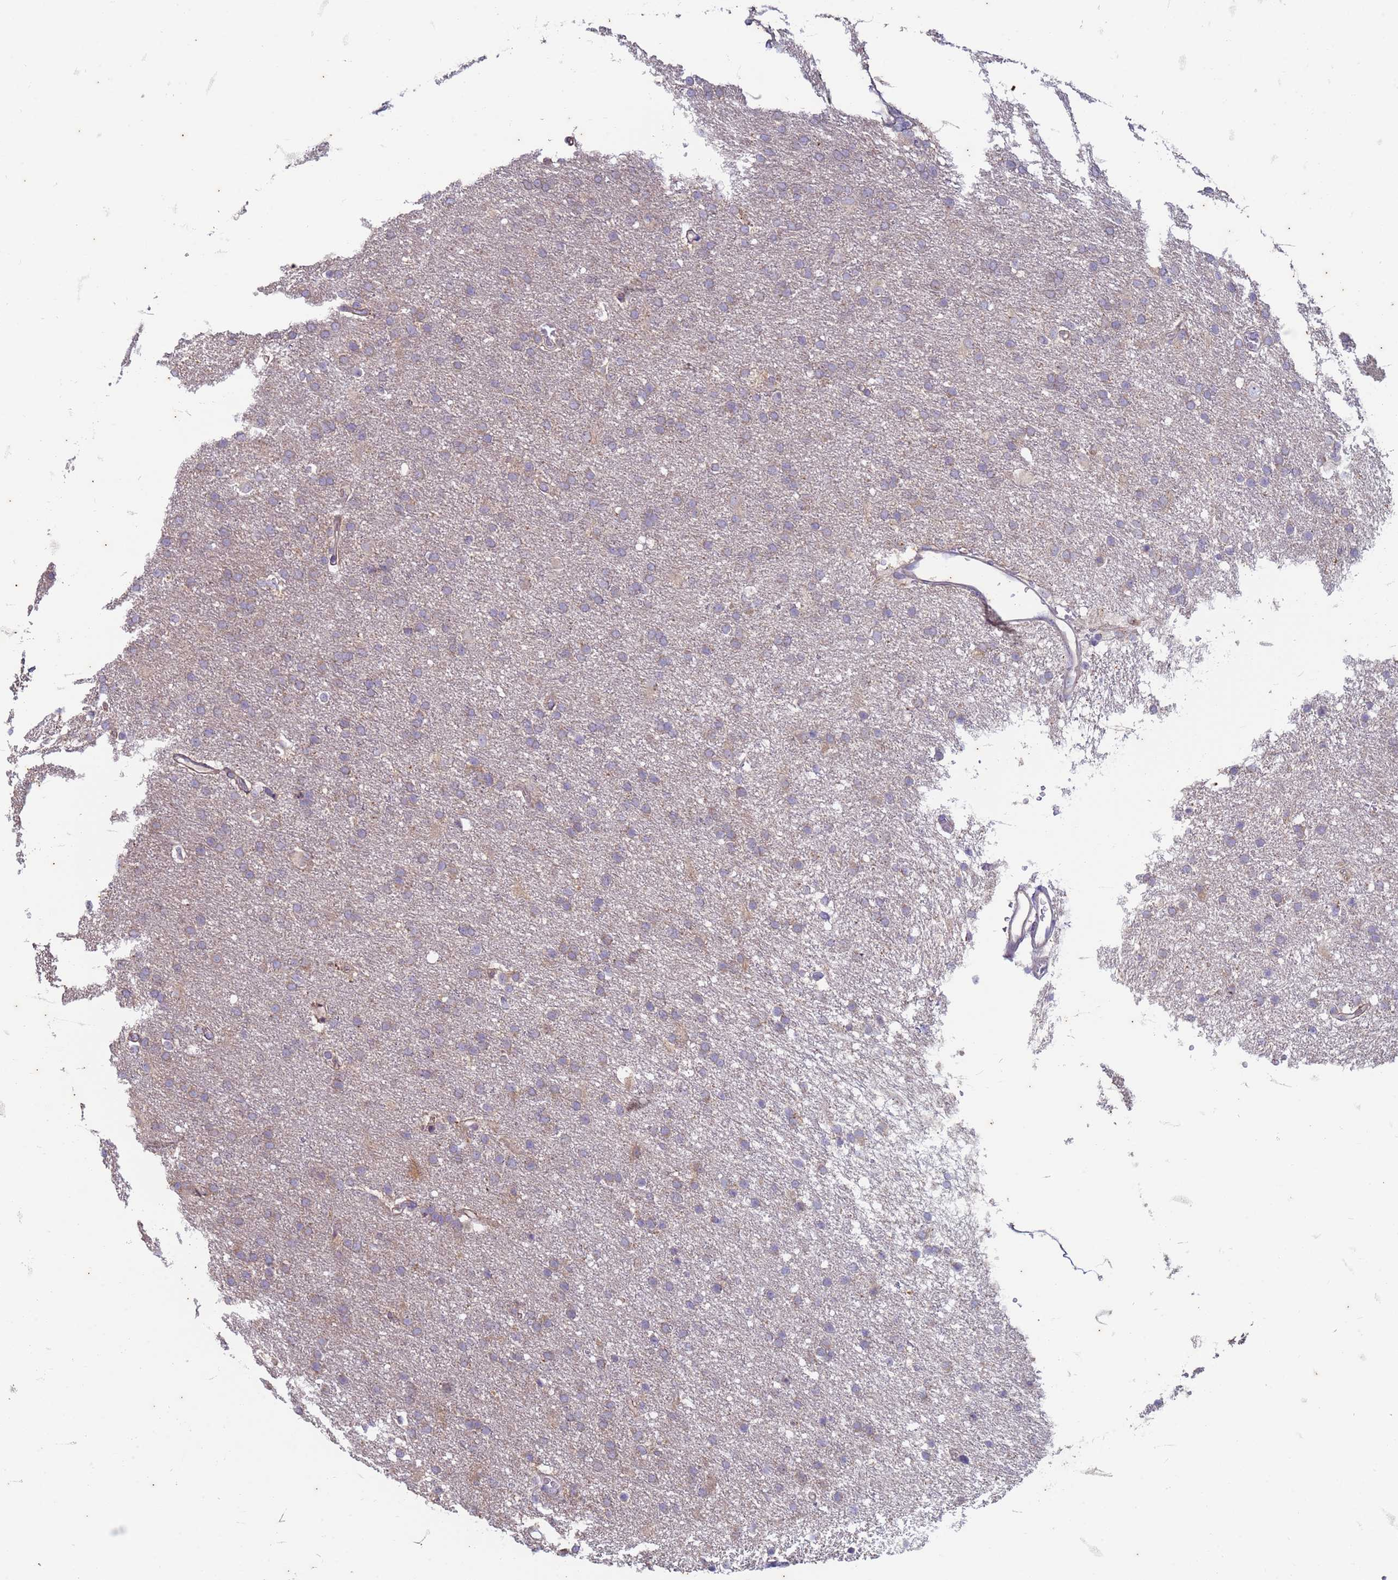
{"staining": {"intensity": "weak", "quantity": "<25%", "location": "cytoplasmic/membranous"}, "tissue": "glioma", "cell_type": "Tumor cells", "image_type": "cancer", "snomed": [{"axis": "morphology", "description": "Glioma, malignant, High grade"}, {"axis": "topography", "description": "Brain"}], "caption": "There is no significant expression in tumor cells of glioma. (IHC, brightfield microscopy, high magnification).", "gene": "SUCO", "patient": {"sex": "male", "age": 72}}